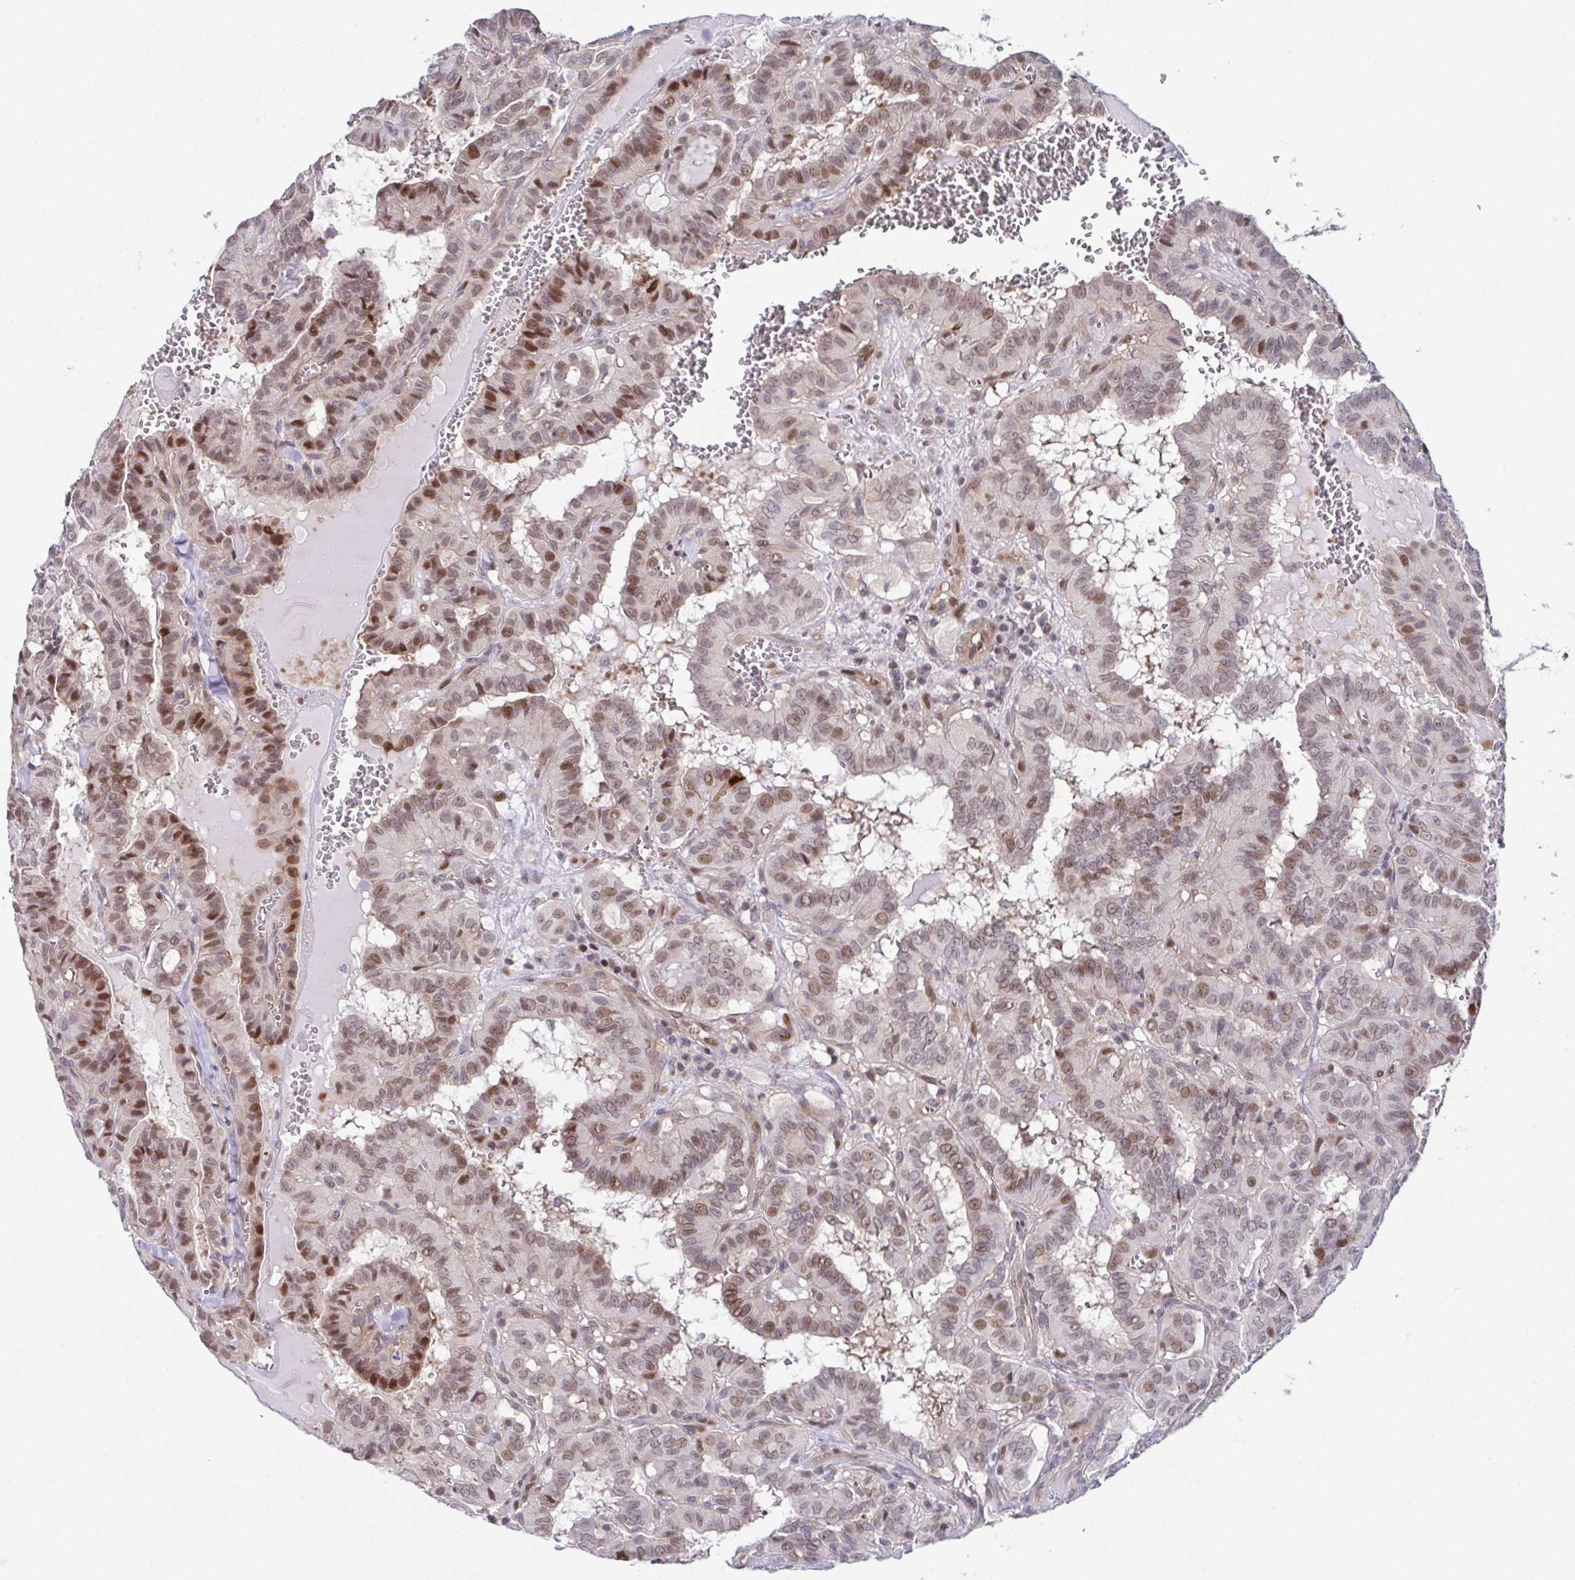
{"staining": {"intensity": "moderate", "quantity": "25%-75%", "location": "nuclear"}, "tissue": "thyroid cancer", "cell_type": "Tumor cells", "image_type": "cancer", "snomed": [{"axis": "morphology", "description": "Papillary adenocarcinoma, NOS"}, {"axis": "topography", "description": "Thyroid gland"}], "caption": "Protein staining exhibits moderate nuclear expression in approximately 25%-75% of tumor cells in thyroid papillary adenocarcinoma. The staining is performed using DAB (3,3'-diaminobenzidine) brown chromogen to label protein expression. The nuclei are counter-stained blue using hematoxylin.", "gene": "DNAJB1", "patient": {"sex": "female", "age": 21}}